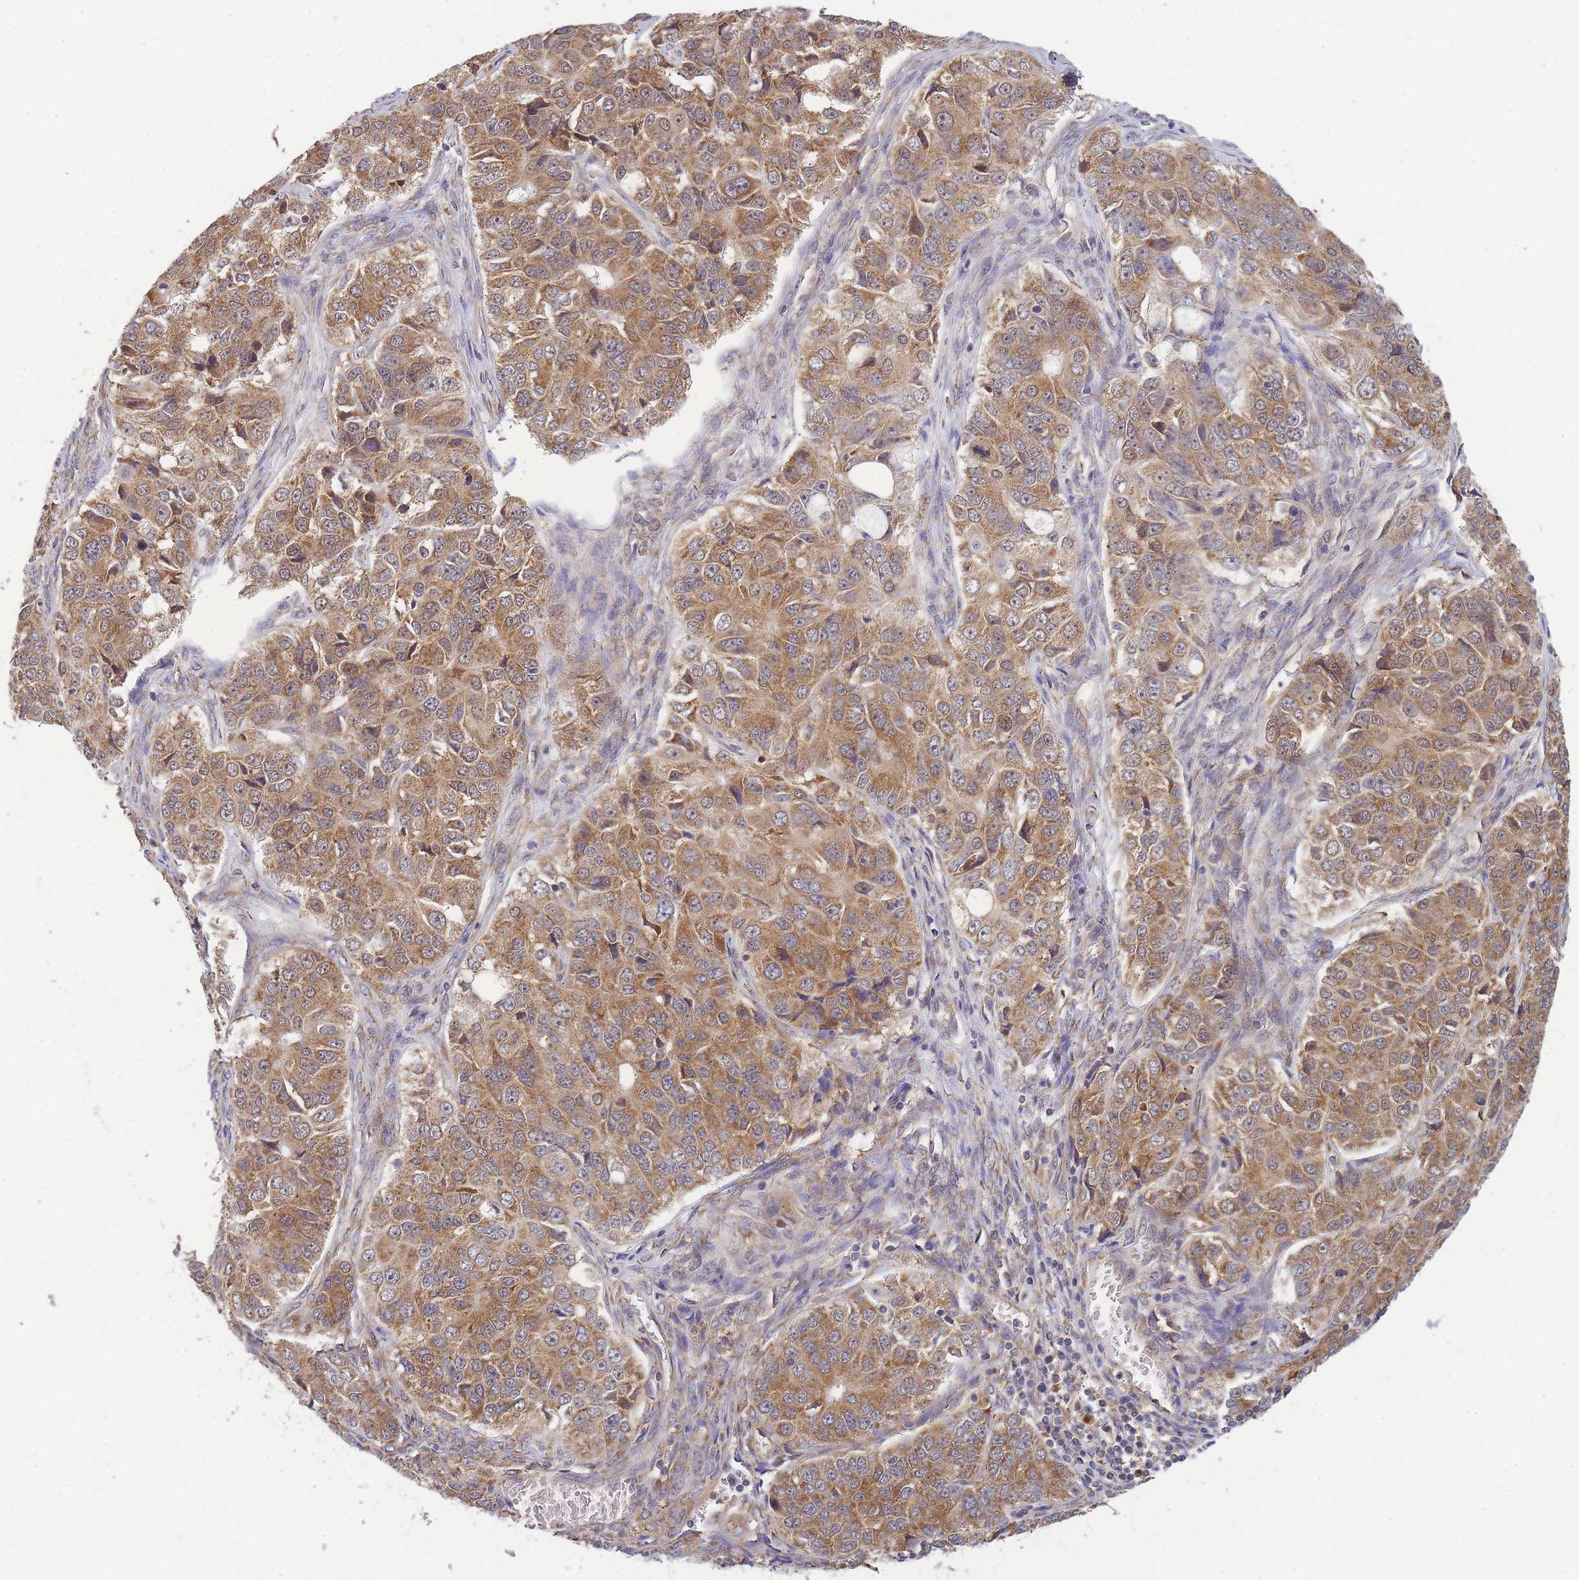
{"staining": {"intensity": "moderate", "quantity": ">75%", "location": "cytoplasmic/membranous"}, "tissue": "ovarian cancer", "cell_type": "Tumor cells", "image_type": "cancer", "snomed": [{"axis": "morphology", "description": "Carcinoma, endometroid"}, {"axis": "topography", "description": "Ovary"}], "caption": "This photomicrograph demonstrates ovarian cancer stained with IHC to label a protein in brown. The cytoplasmic/membranous of tumor cells show moderate positivity for the protein. Nuclei are counter-stained blue.", "gene": "MRPL23", "patient": {"sex": "female", "age": 51}}